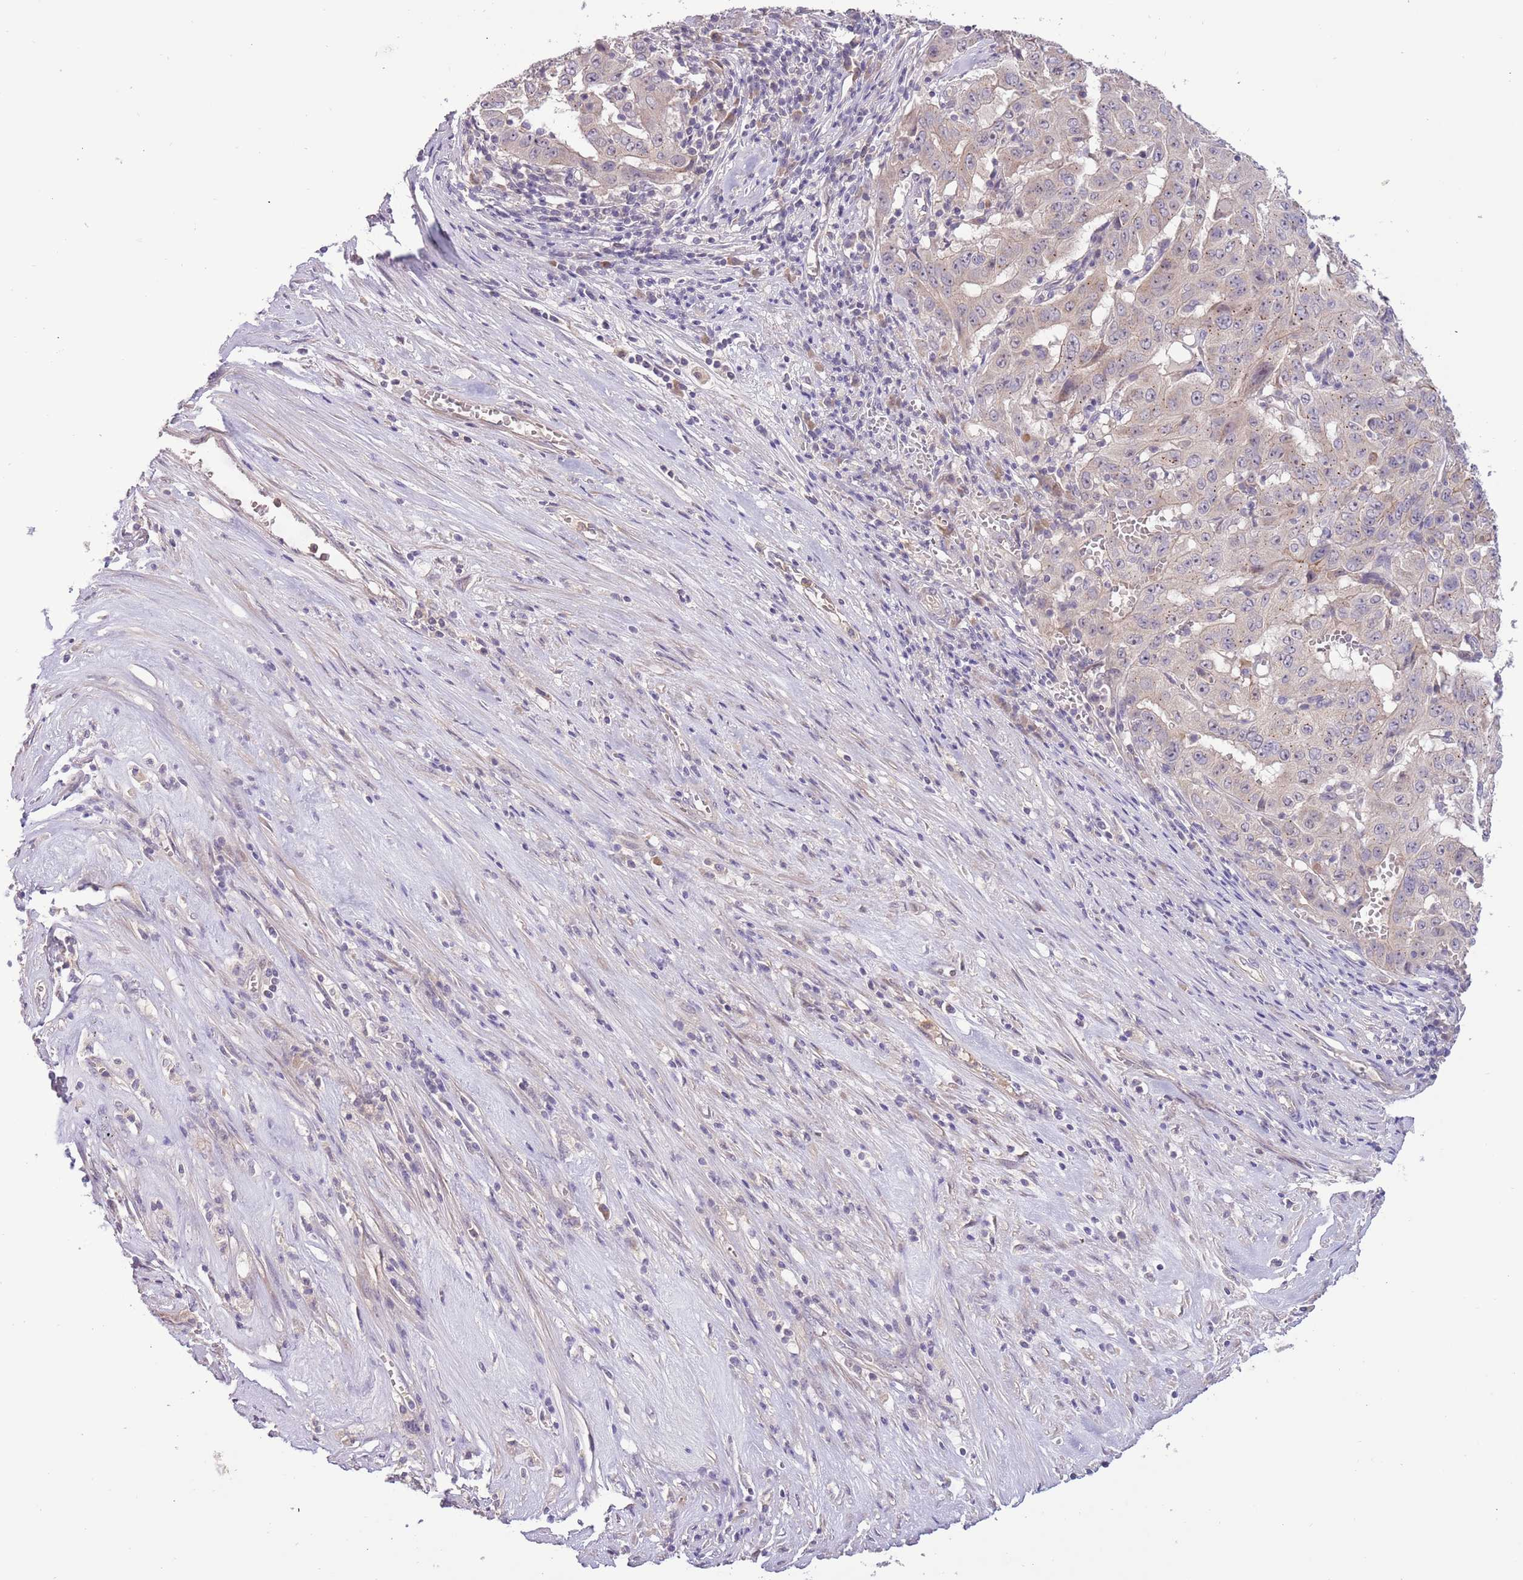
{"staining": {"intensity": "negative", "quantity": "none", "location": "none"}, "tissue": "pancreatic cancer", "cell_type": "Tumor cells", "image_type": "cancer", "snomed": [{"axis": "morphology", "description": "Adenocarcinoma, NOS"}, {"axis": "topography", "description": "Pancreas"}], "caption": "DAB (3,3'-diaminobenzidine) immunohistochemical staining of pancreatic cancer exhibits no significant staining in tumor cells.", "gene": "SHROOM3", "patient": {"sex": "male", "age": 63}}